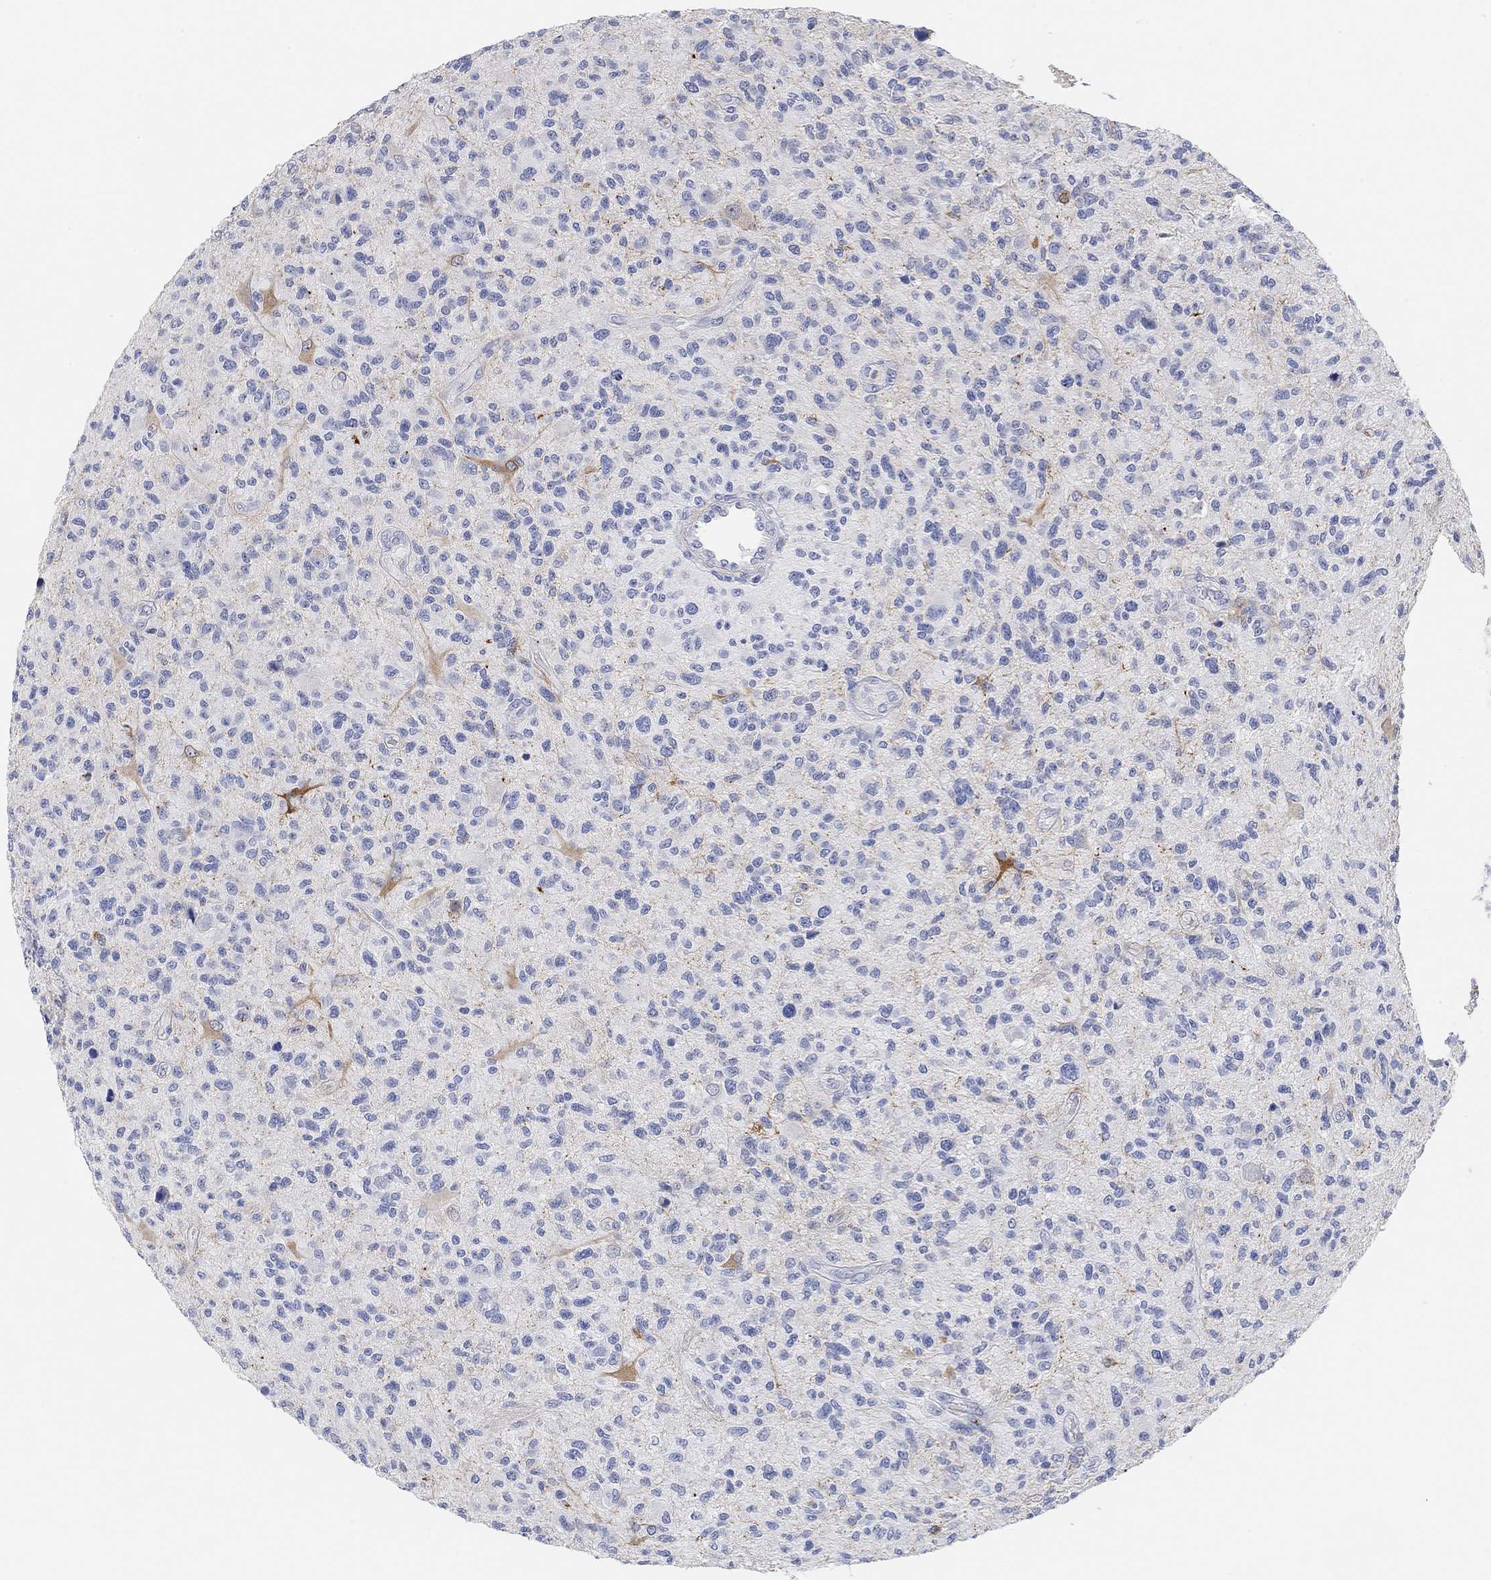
{"staining": {"intensity": "negative", "quantity": "none", "location": "none"}, "tissue": "glioma", "cell_type": "Tumor cells", "image_type": "cancer", "snomed": [{"axis": "morphology", "description": "Glioma, malignant, High grade"}, {"axis": "topography", "description": "Brain"}], "caption": "Human glioma stained for a protein using immunohistochemistry shows no positivity in tumor cells.", "gene": "VAT1L", "patient": {"sex": "male", "age": 47}}